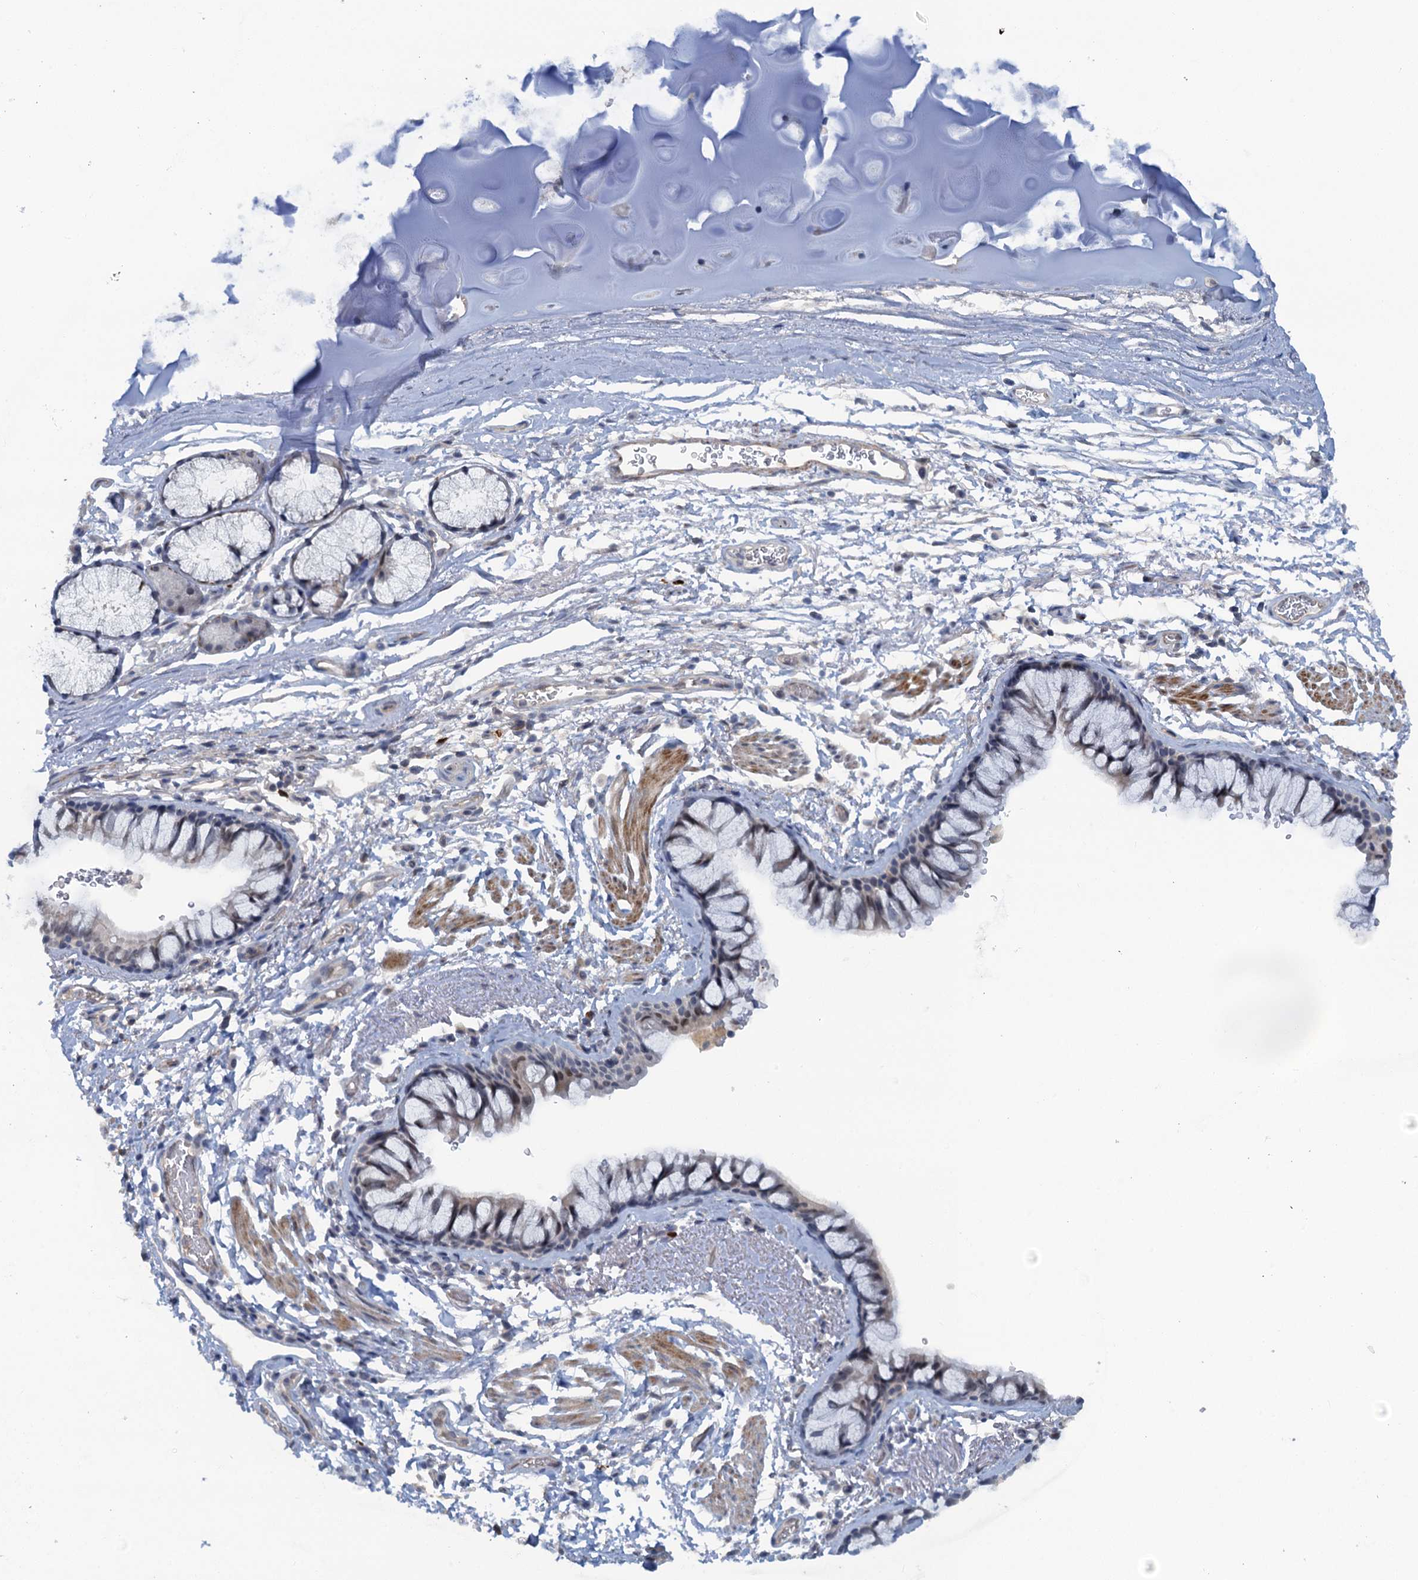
{"staining": {"intensity": "weak", "quantity": "<25%", "location": "nuclear"}, "tissue": "bronchus", "cell_type": "Respiratory epithelial cells", "image_type": "normal", "snomed": [{"axis": "morphology", "description": "Normal tissue, NOS"}, {"axis": "topography", "description": "Bronchus"}], "caption": "Micrograph shows no protein staining in respiratory epithelial cells of benign bronchus.", "gene": "MYO16", "patient": {"sex": "male", "age": 65}}